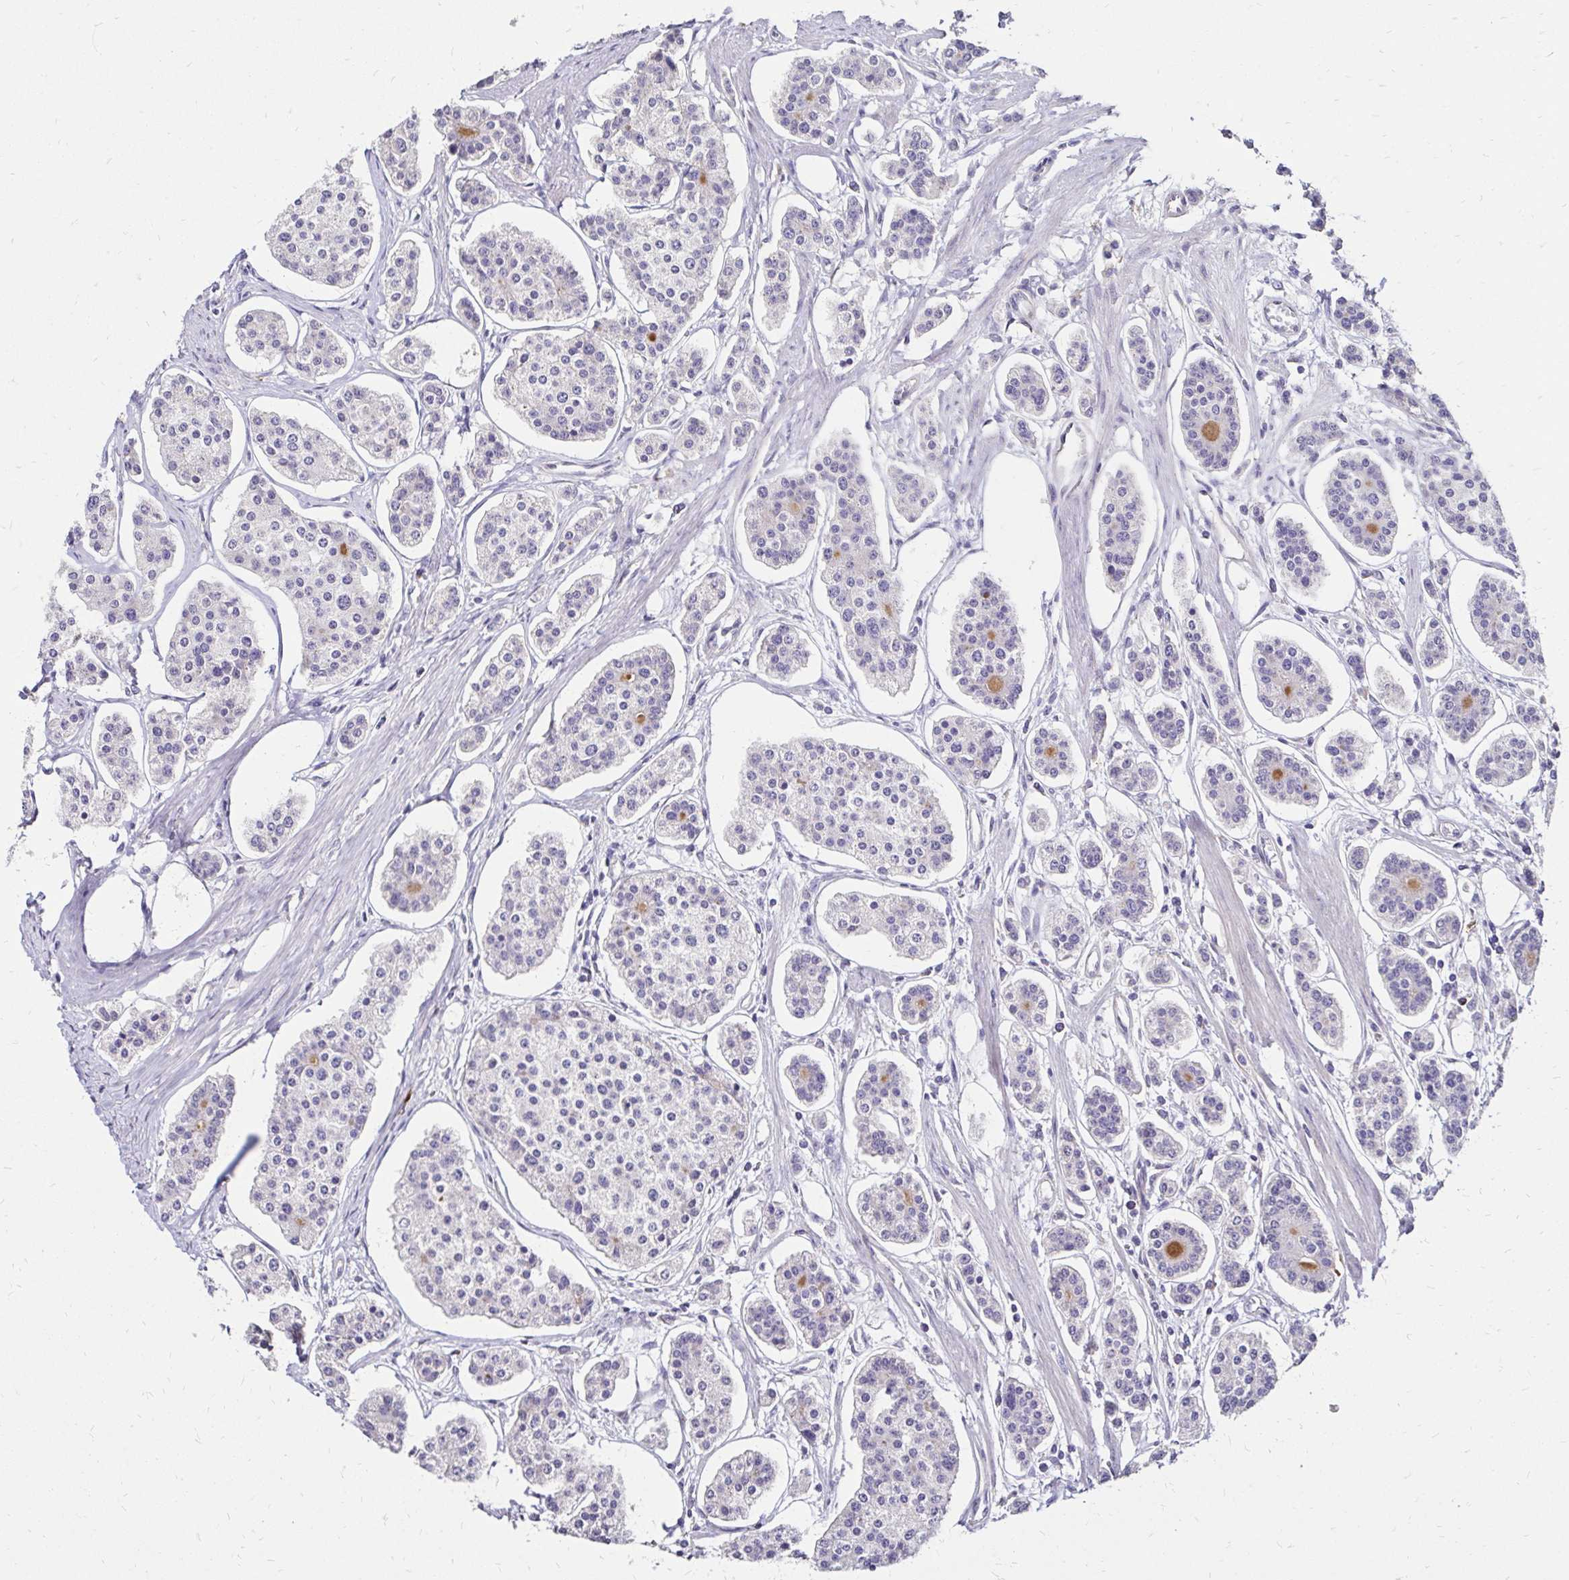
{"staining": {"intensity": "negative", "quantity": "none", "location": "none"}, "tissue": "carcinoid", "cell_type": "Tumor cells", "image_type": "cancer", "snomed": [{"axis": "morphology", "description": "Carcinoid, malignant, NOS"}, {"axis": "topography", "description": "Small intestine"}], "caption": "Immunohistochemistry (IHC) micrograph of human carcinoid stained for a protein (brown), which shows no staining in tumor cells.", "gene": "PRIMA1", "patient": {"sex": "female", "age": 65}}